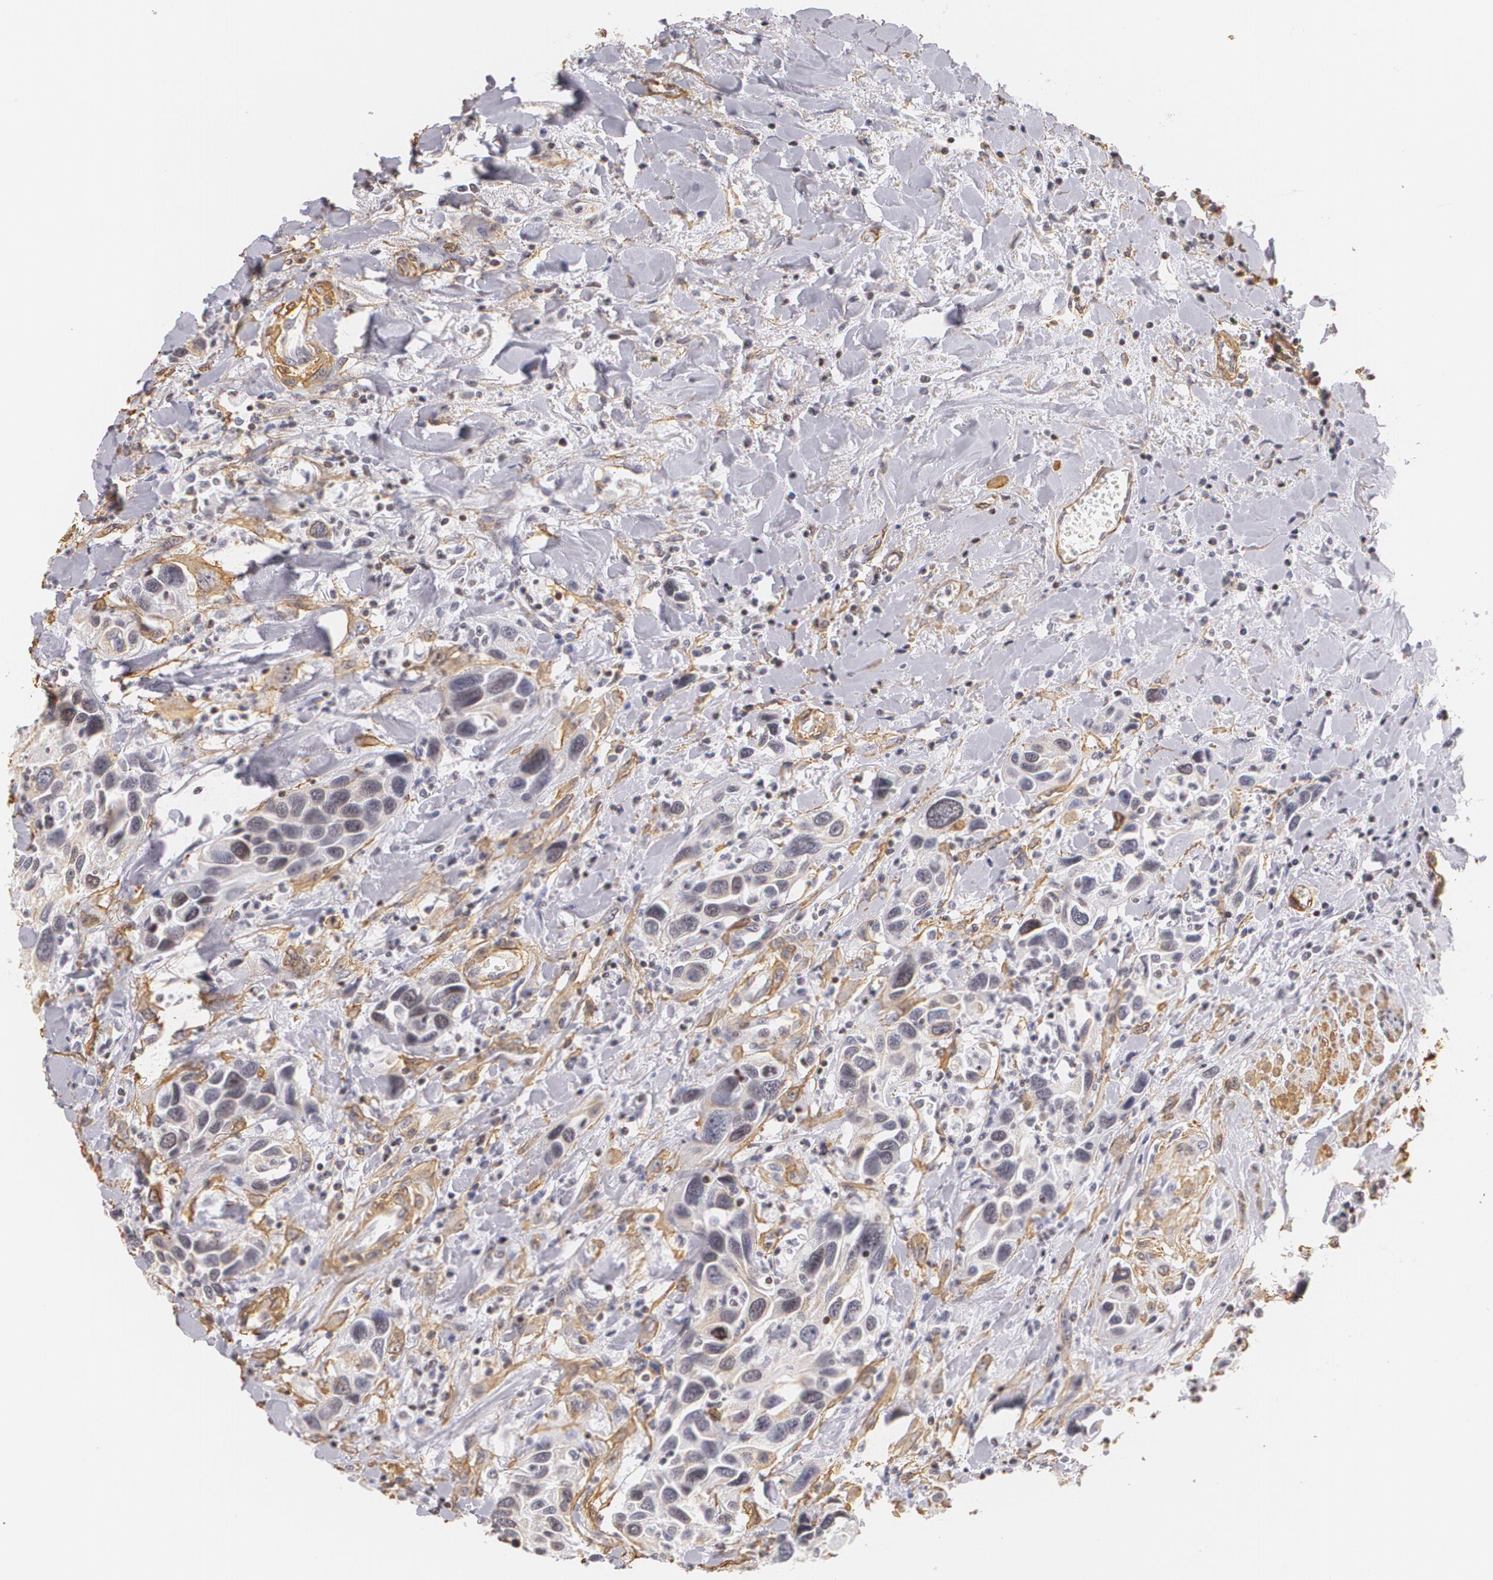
{"staining": {"intensity": "negative", "quantity": "none", "location": "none"}, "tissue": "urothelial cancer", "cell_type": "Tumor cells", "image_type": "cancer", "snomed": [{"axis": "morphology", "description": "Urothelial carcinoma, High grade"}, {"axis": "topography", "description": "Urinary bladder"}], "caption": "Image shows no significant protein expression in tumor cells of urothelial cancer. (DAB (3,3'-diaminobenzidine) immunohistochemistry visualized using brightfield microscopy, high magnification).", "gene": "VAMP1", "patient": {"sex": "male", "age": 66}}